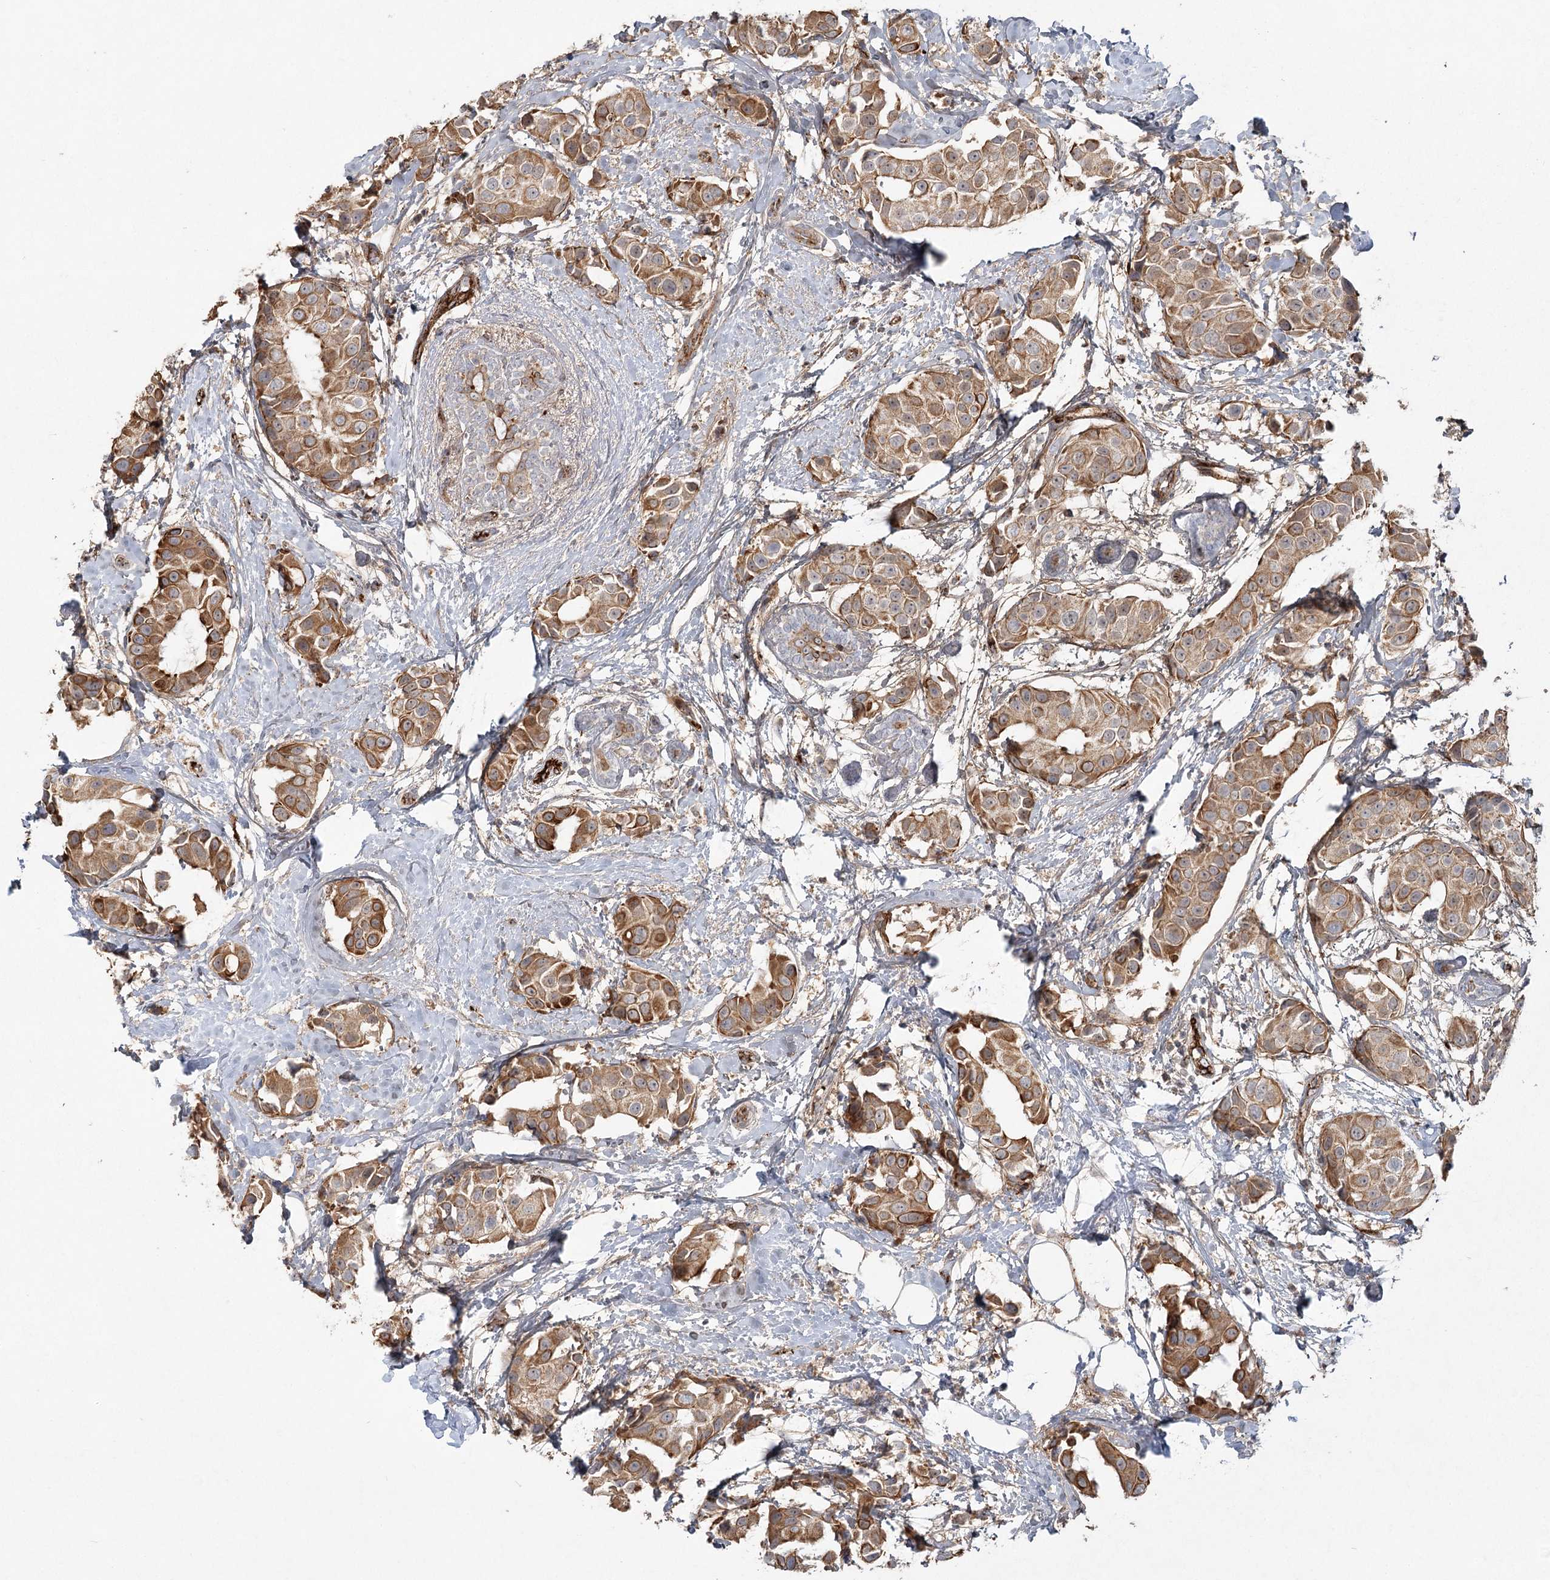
{"staining": {"intensity": "moderate", "quantity": ">75%", "location": "cytoplasmic/membranous"}, "tissue": "breast cancer", "cell_type": "Tumor cells", "image_type": "cancer", "snomed": [{"axis": "morphology", "description": "Normal tissue, NOS"}, {"axis": "morphology", "description": "Duct carcinoma"}, {"axis": "topography", "description": "Breast"}], "caption": "A histopathology image of breast cancer stained for a protein shows moderate cytoplasmic/membranous brown staining in tumor cells.", "gene": "KBTBD4", "patient": {"sex": "female", "age": 39}}